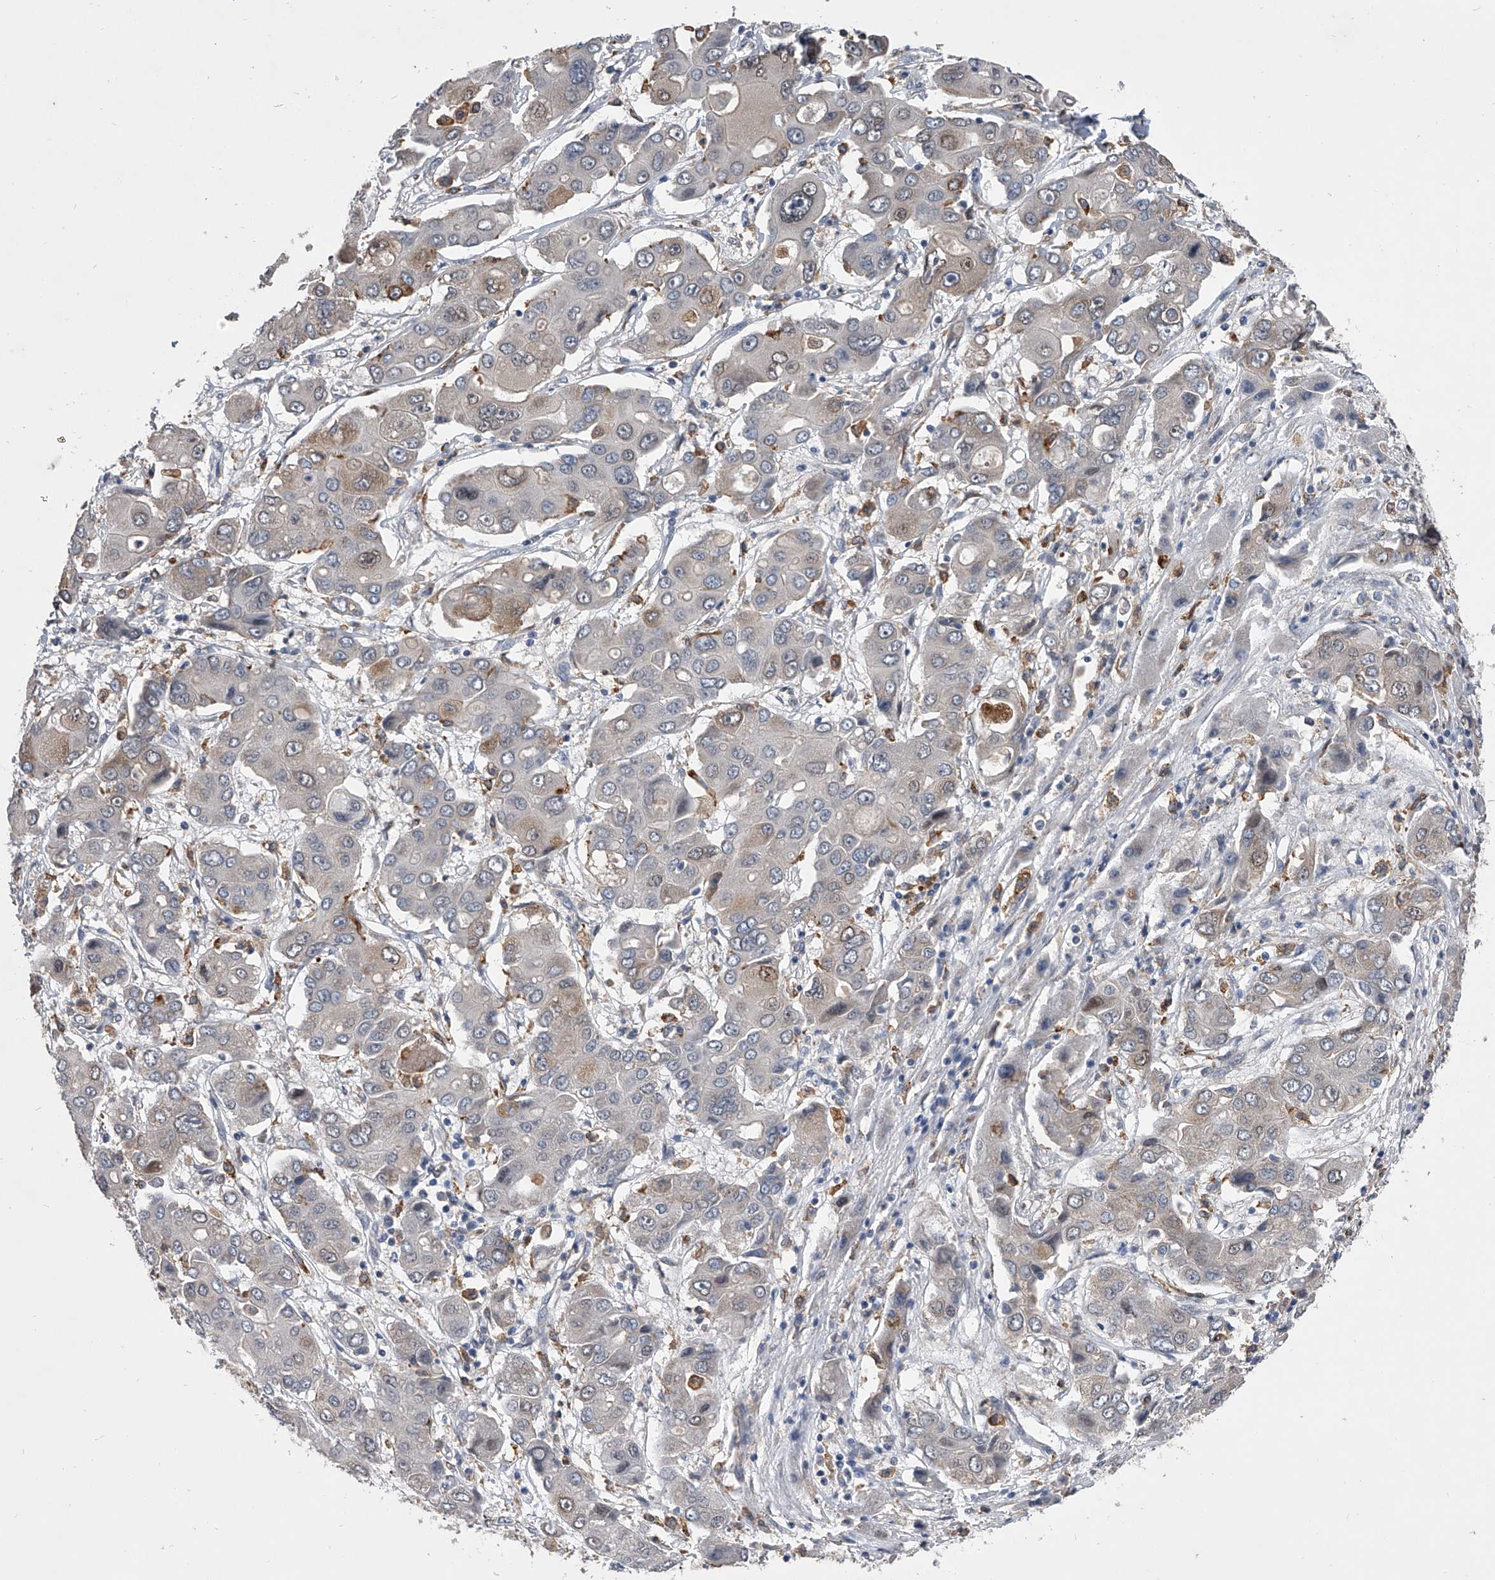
{"staining": {"intensity": "weak", "quantity": "<25%", "location": "cytoplasmic/membranous"}, "tissue": "liver cancer", "cell_type": "Tumor cells", "image_type": "cancer", "snomed": [{"axis": "morphology", "description": "Cholangiocarcinoma"}, {"axis": "topography", "description": "Liver"}], "caption": "Immunohistochemistry (IHC) image of neoplastic tissue: human cholangiocarcinoma (liver) stained with DAB (3,3'-diaminobenzidine) reveals no significant protein positivity in tumor cells. Nuclei are stained in blue.", "gene": "MAP4K3", "patient": {"sex": "male", "age": 67}}